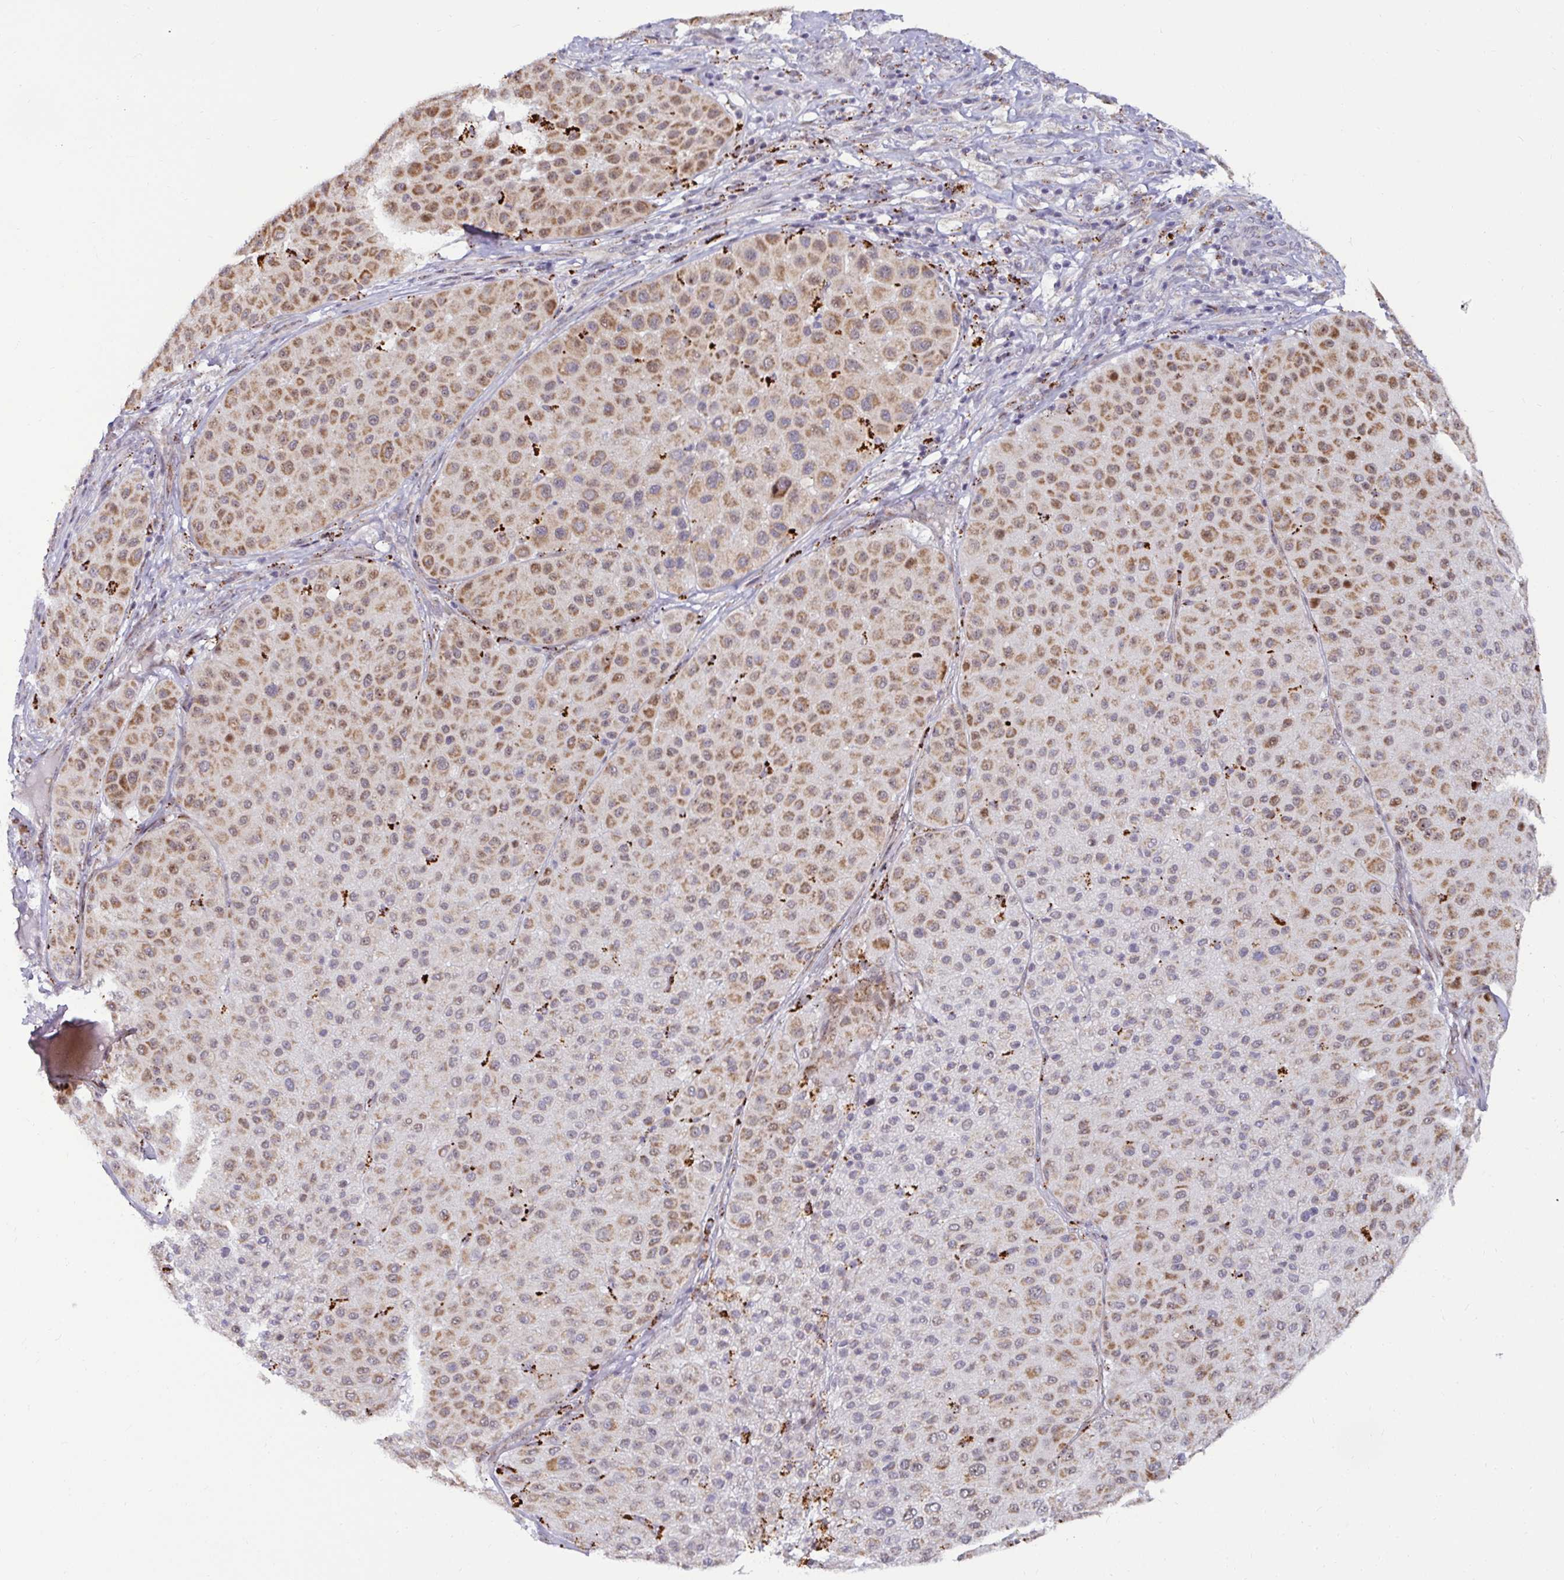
{"staining": {"intensity": "moderate", "quantity": ">75%", "location": "cytoplasmic/membranous"}, "tissue": "melanoma", "cell_type": "Tumor cells", "image_type": "cancer", "snomed": [{"axis": "morphology", "description": "Malignant melanoma, Metastatic site"}, {"axis": "topography", "description": "Smooth muscle"}], "caption": "Immunohistochemical staining of human malignant melanoma (metastatic site) exhibits medium levels of moderate cytoplasmic/membranous expression in approximately >75% of tumor cells.", "gene": "DZIP1", "patient": {"sex": "male", "age": 41}}